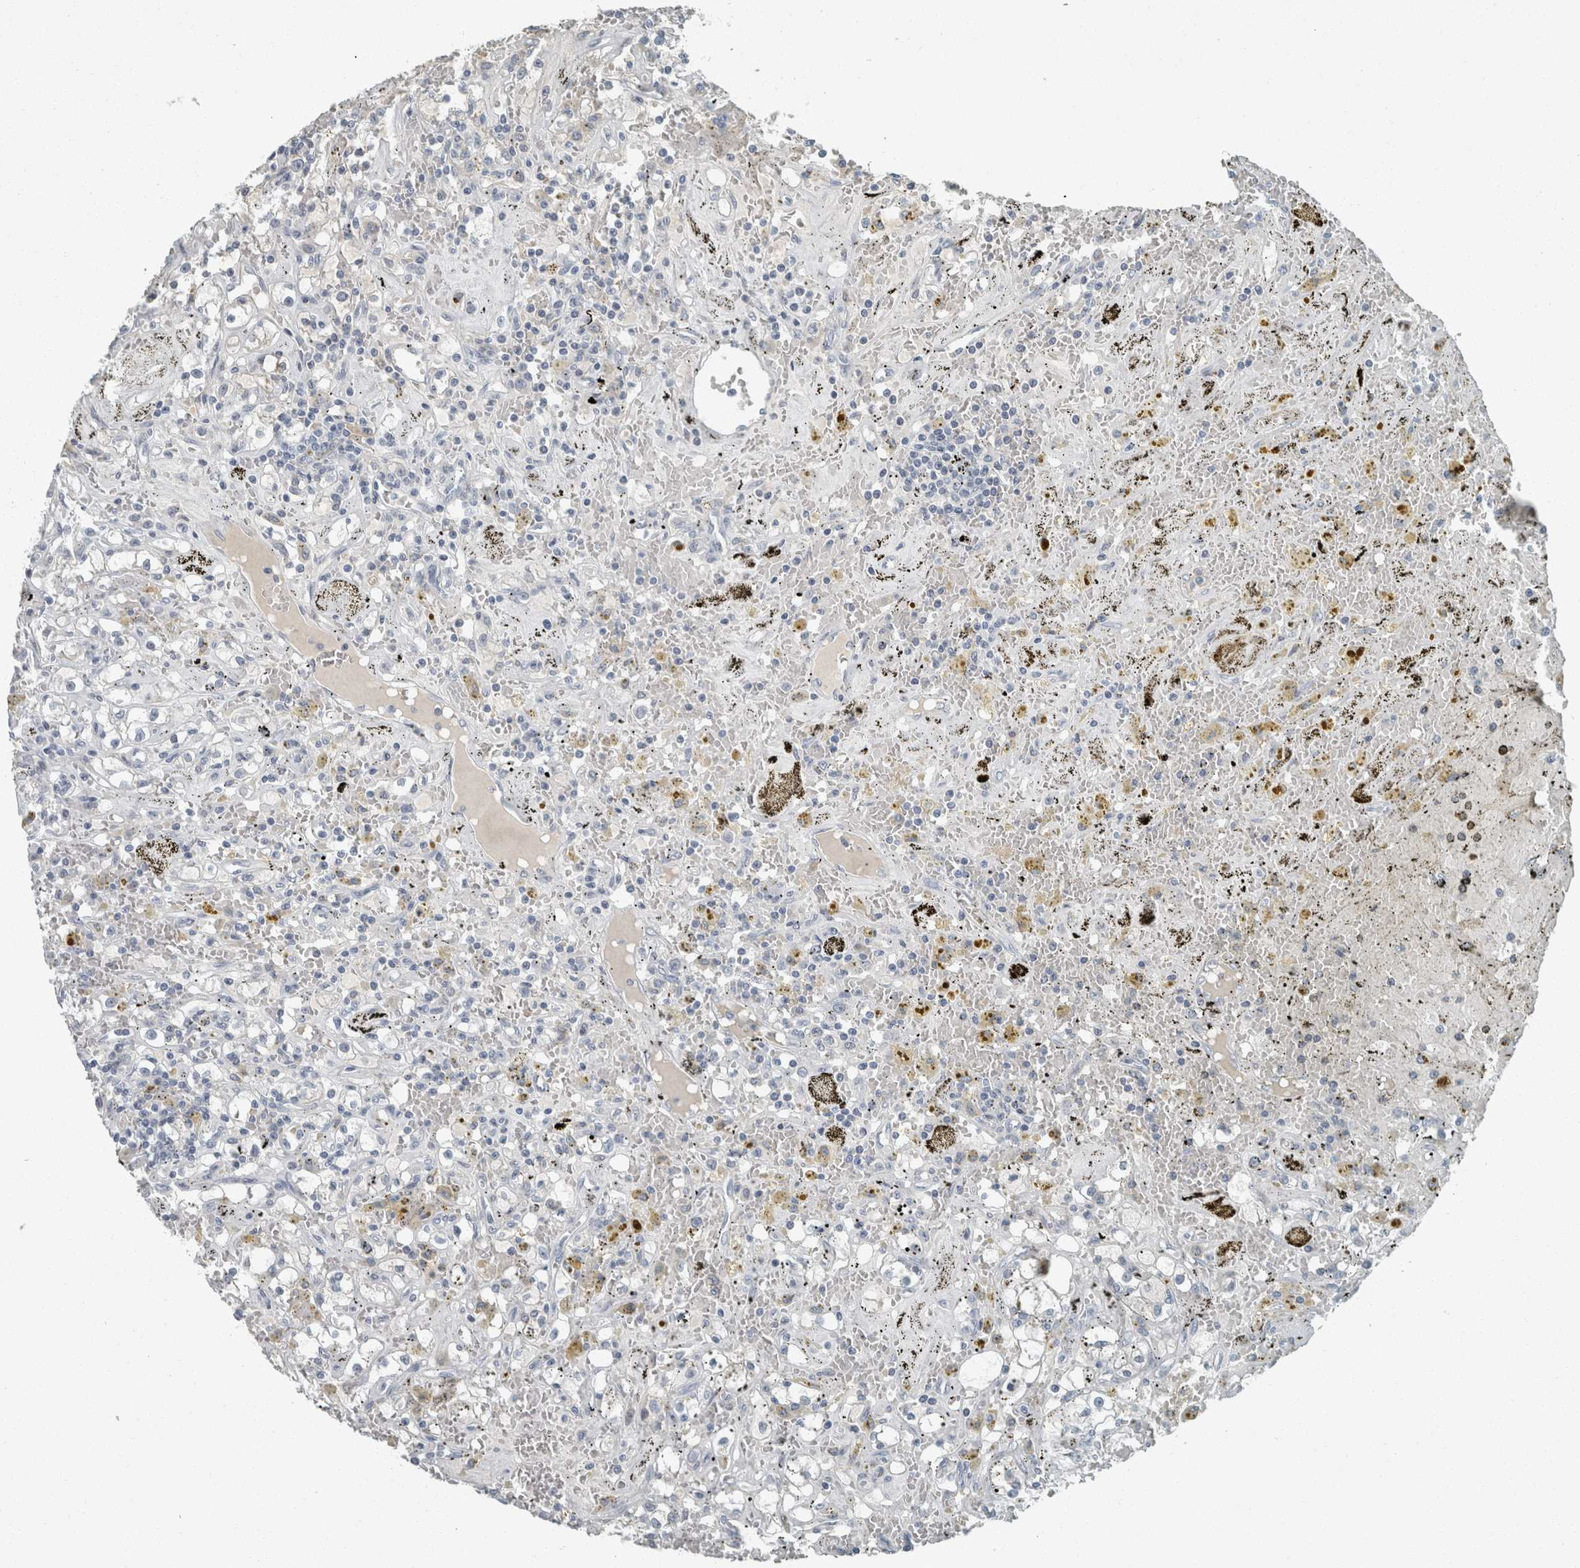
{"staining": {"intensity": "negative", "quantity": "none", "location": "none"}, "tissue": "renal cancer", "cell_type": "Tumor cells", "image_type": "cancer", "snomed": [{"axis": "morphology", "description": "Adenocarcinoma, NOS"}, {"axis": "topography", "description": "Kidney"}], "caption": "This is an IHC micrograph of human adenocarcinoma (renal). There is no staining in tumor cells.", "gene": "CHL1", "patient": {"sex": "male", "age": 56}}